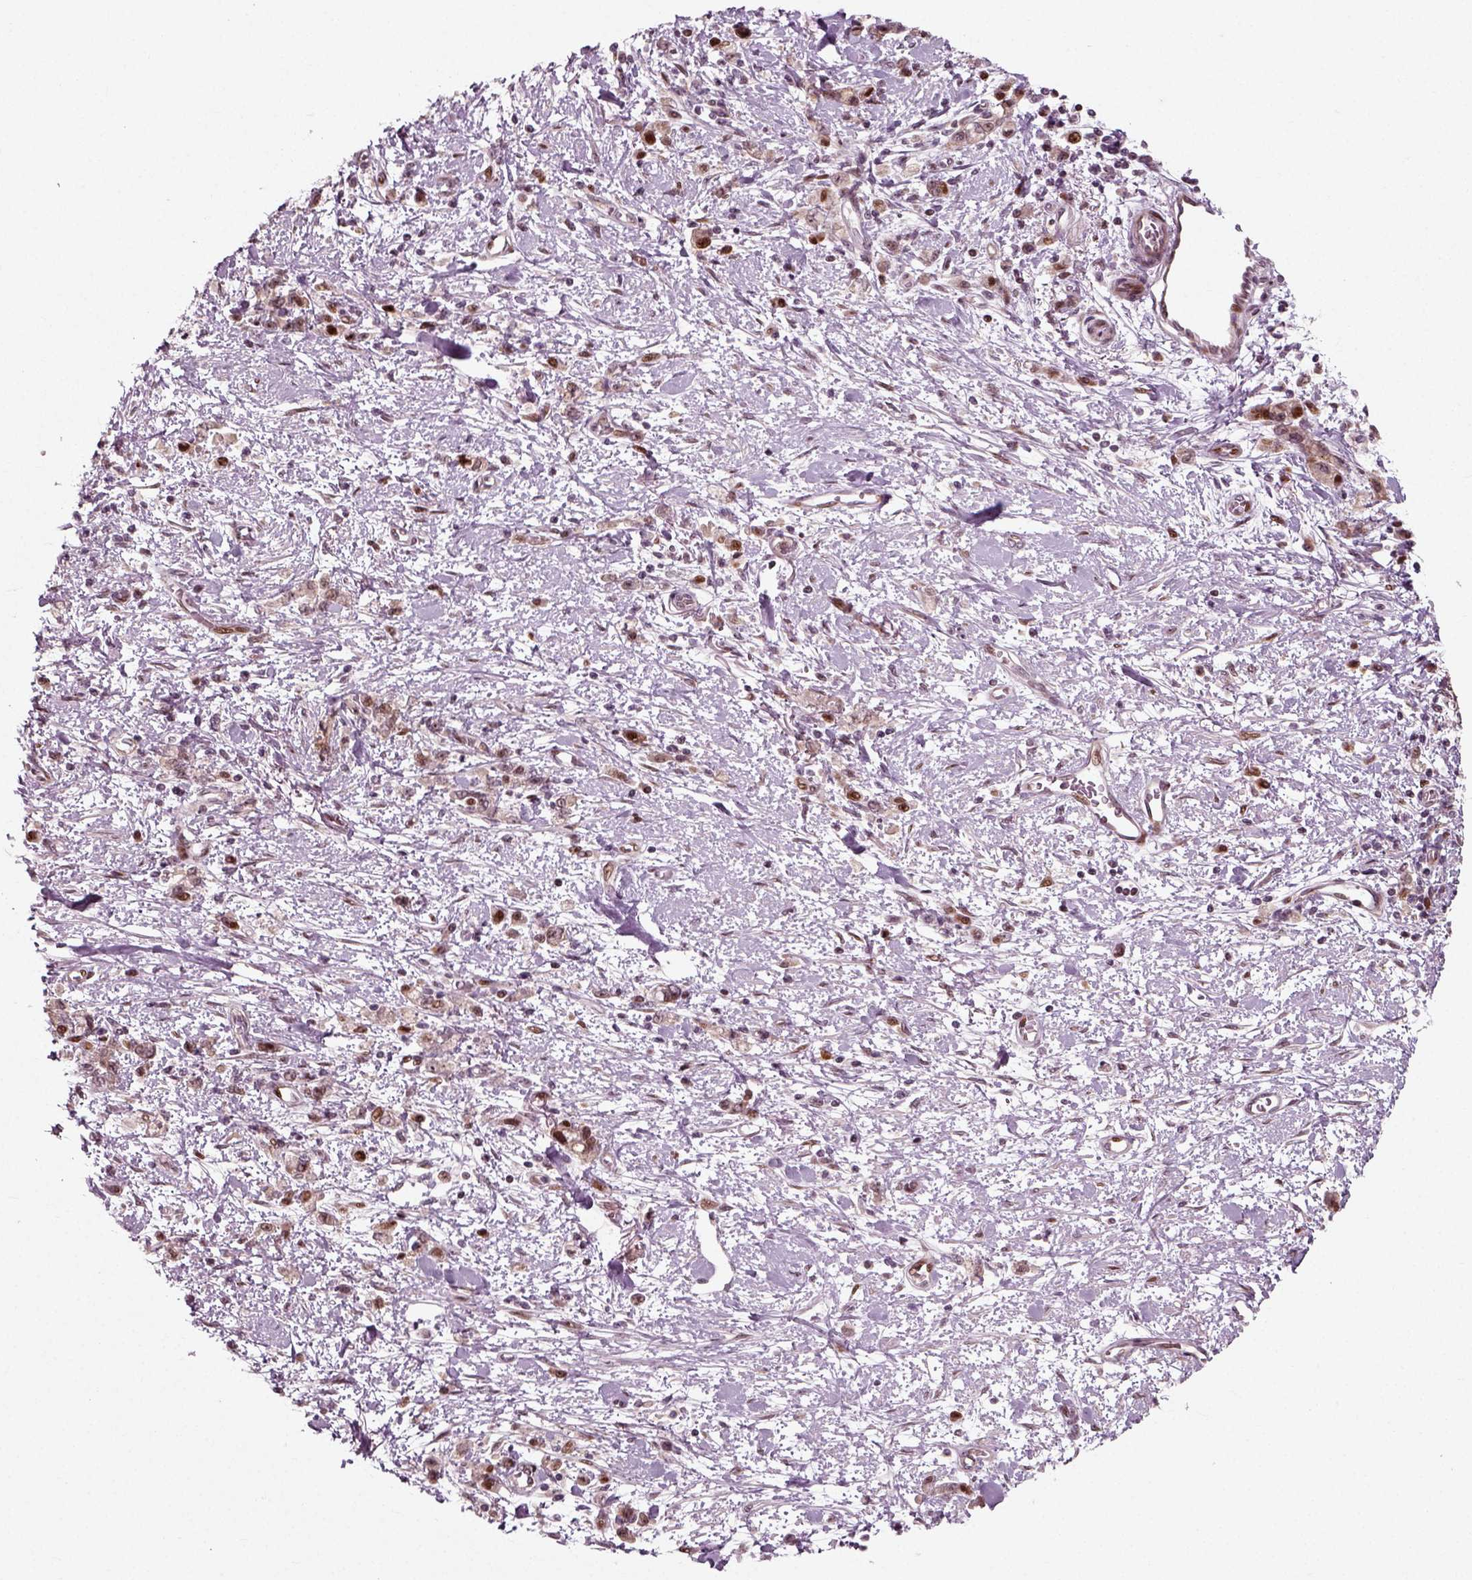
{"staining": {"intensity": "strong", "quantity": "<25%", "location": "nuclear"}, "tissue": "stomach cancer", "cell_type": "Tumor cells", "image_type": "cancer", "snomed": [{"axis": "morphology", "description": "Adenocarcinoma, NOS"}, {"axis": "topography", "description": "Stomach"}], "caption": "Protein positivity by immunohistochemistry reveals strong nuclear staining in approximately <25% of tumor cells in adenocarcinoma (stomach). Nuclei are stained in blue.", "gene": "CDC14A", "patient": {"sex": "male", "age": 77}}